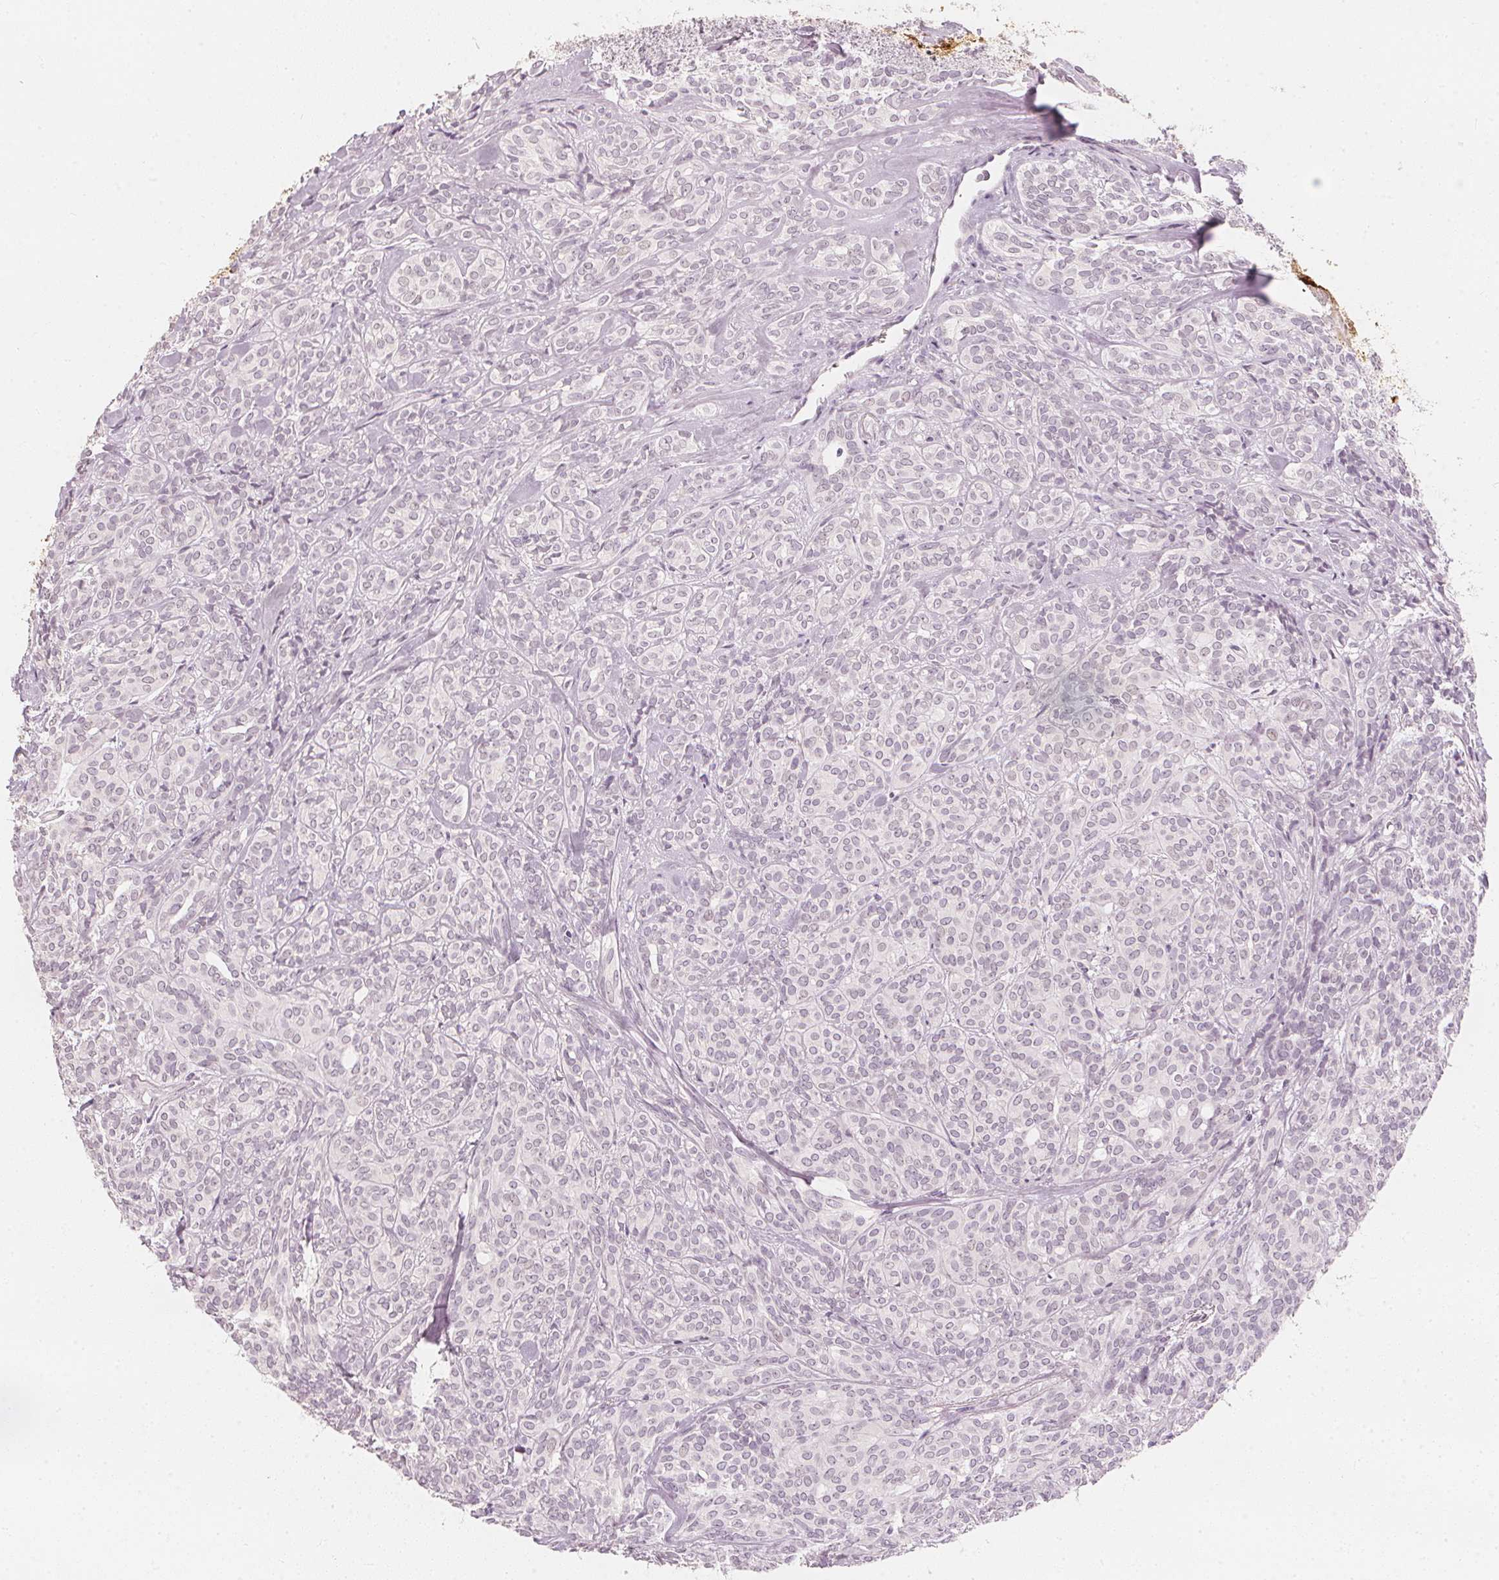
{"staining": {"intensity": "negative", "quantity": "none", "location": "none"}, "tissue": "head and neck cancer", "cell_type": "Tumor cells", "image_type": "cancer", "snomed": [{"axis": "morphology", "description": "Adenocarcinoma, NOS"}, {"axis": "topography", "description": "Head-Neck"}], "caption": "The micrograph shows no staining of tumor cells in adenocarcinoma (head and neck). (DAB (3,3'-diaminobenzidine) IHC, high magnification).", "gene": "CALB1", "patient": {"sex": "female", "age": 57}}